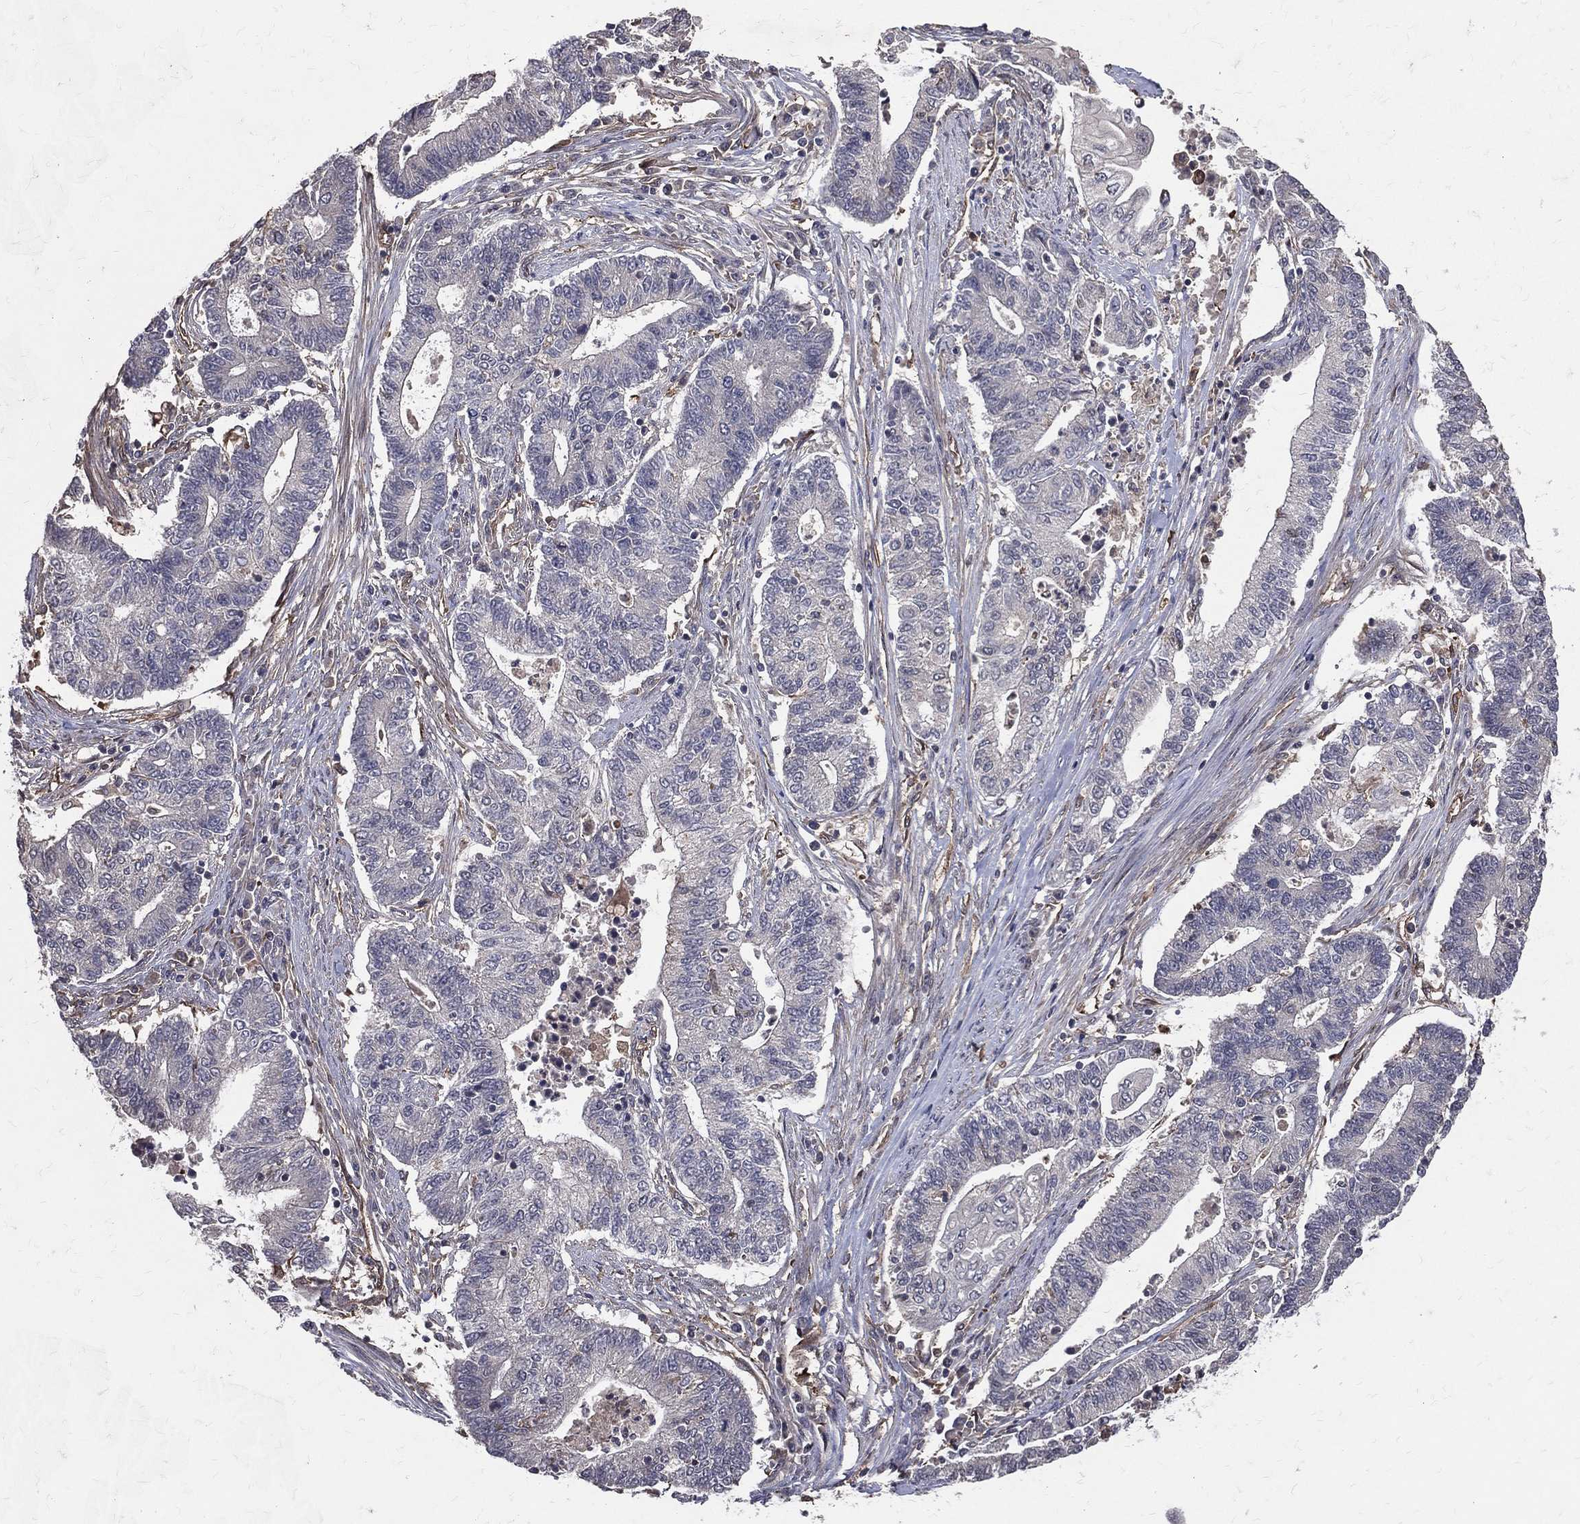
{"staining": {"intensity": "negative", "quantity": "none", "location": "none"}, "tissue": "endometrial cancer", "cell_type": "Tumor cells", "image_type": "cancer", "snomed": [{"axis": "morphology", "description": "Adenocarcinoma, NOS"}, {"axis": "topography", "description": "Uterus"}, {"axis": "topography", "description": "Endometrium"}], "caption": "Immunohistochemistry photomicrograph of human endometrial cancer stained for a protein (brown), which displays no positivity in tumor cells.", "gene": "DPYSL2", "patient": {"sex": "female", "age": 54}}